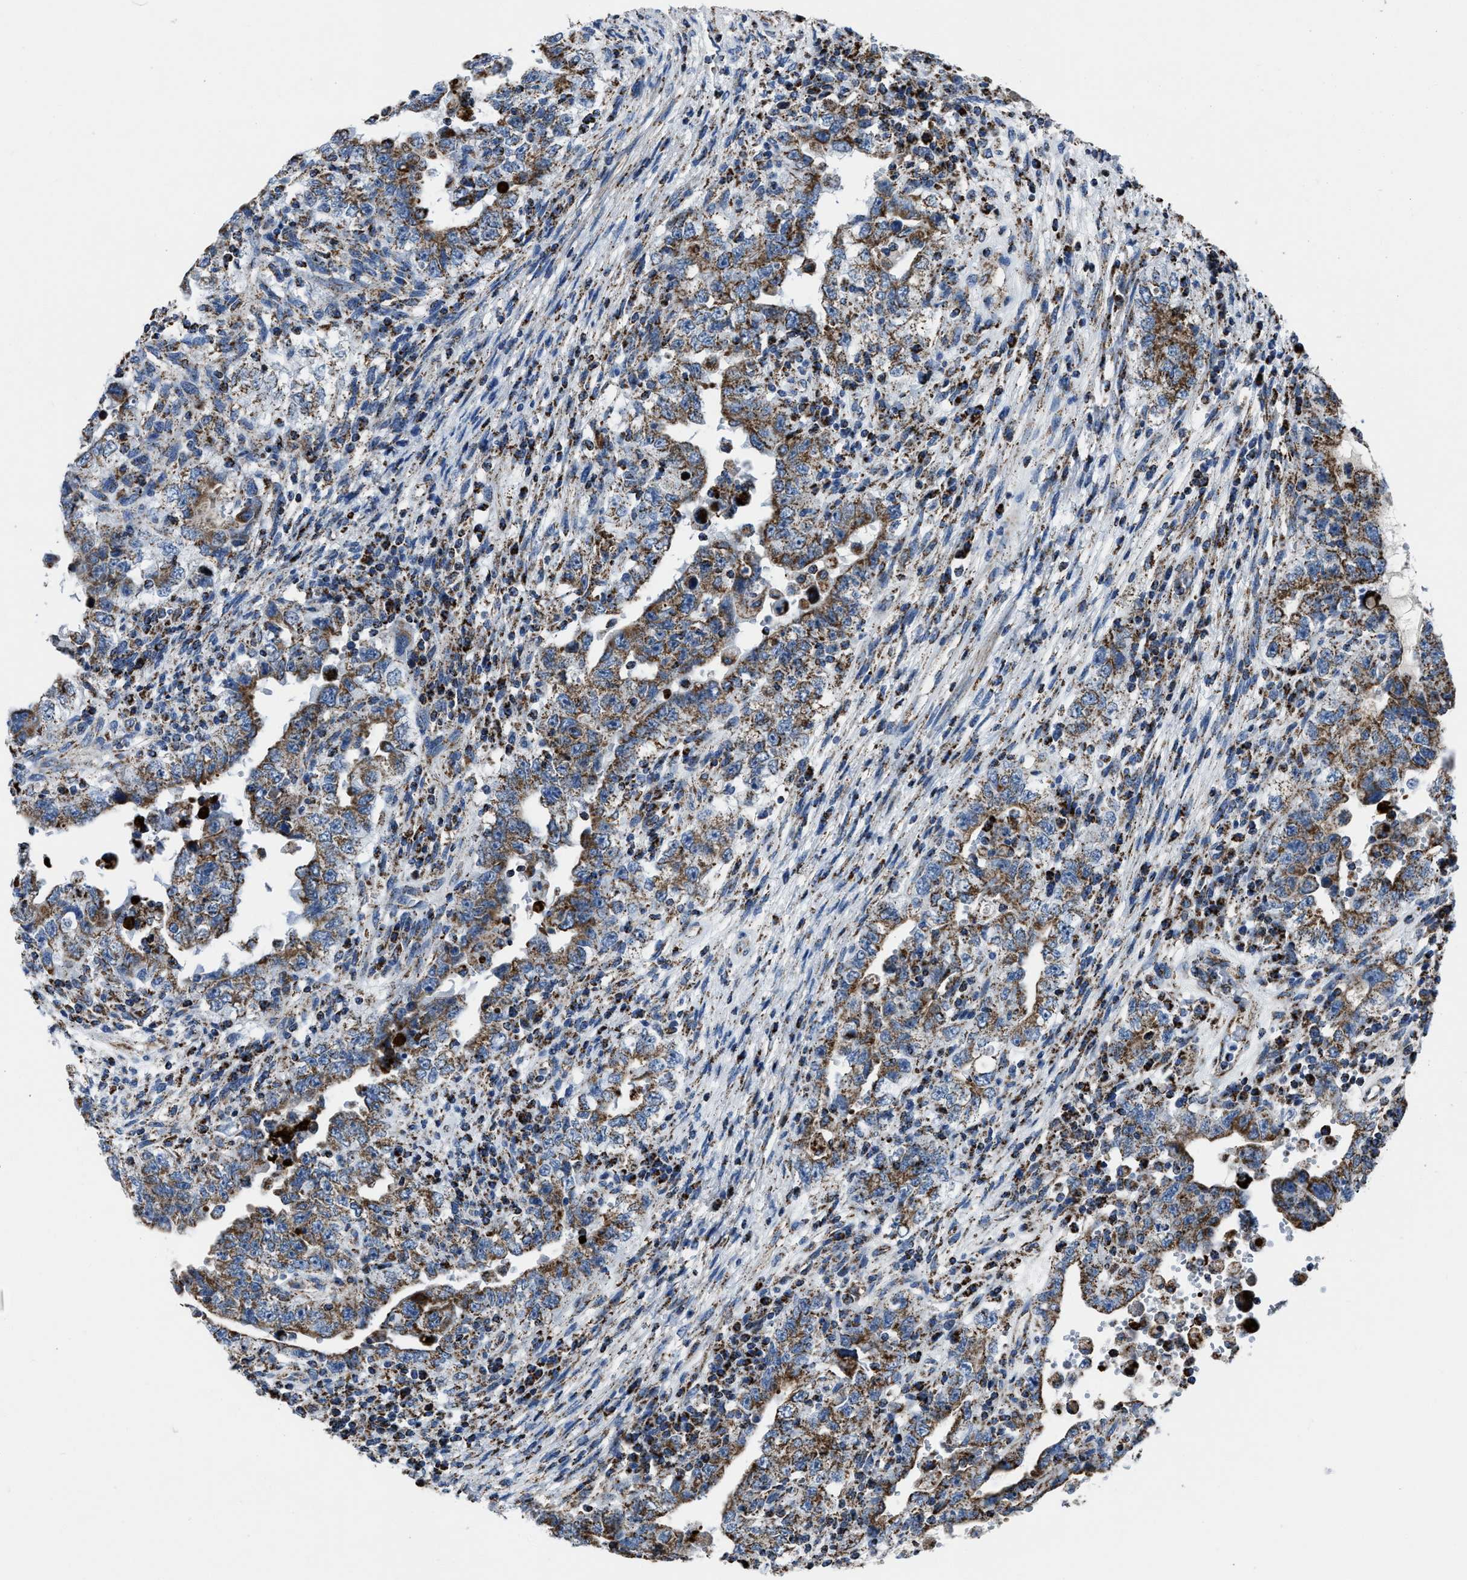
{"staining": {"intensity": "moderate", "quantity": ">75%", "location": "cytoplasmic/membranous"}, "tissue": "testis cancer", "cell_type": "Tumor cells", "image_type": "cancer", "snomed": [{"axis": "morphology", "description": "Carcinoma, Embryonal, NOS"}, {"axis": "topography", "description": "Testis"}], "caption": "The image shows a brown stain indicating the presence of a protein in the cytoplasmic/membranous of tumor cells in embryonal carcinoma (testis).", "gene": "NSD3", "patient": {"sex": "male", "age": 26}}